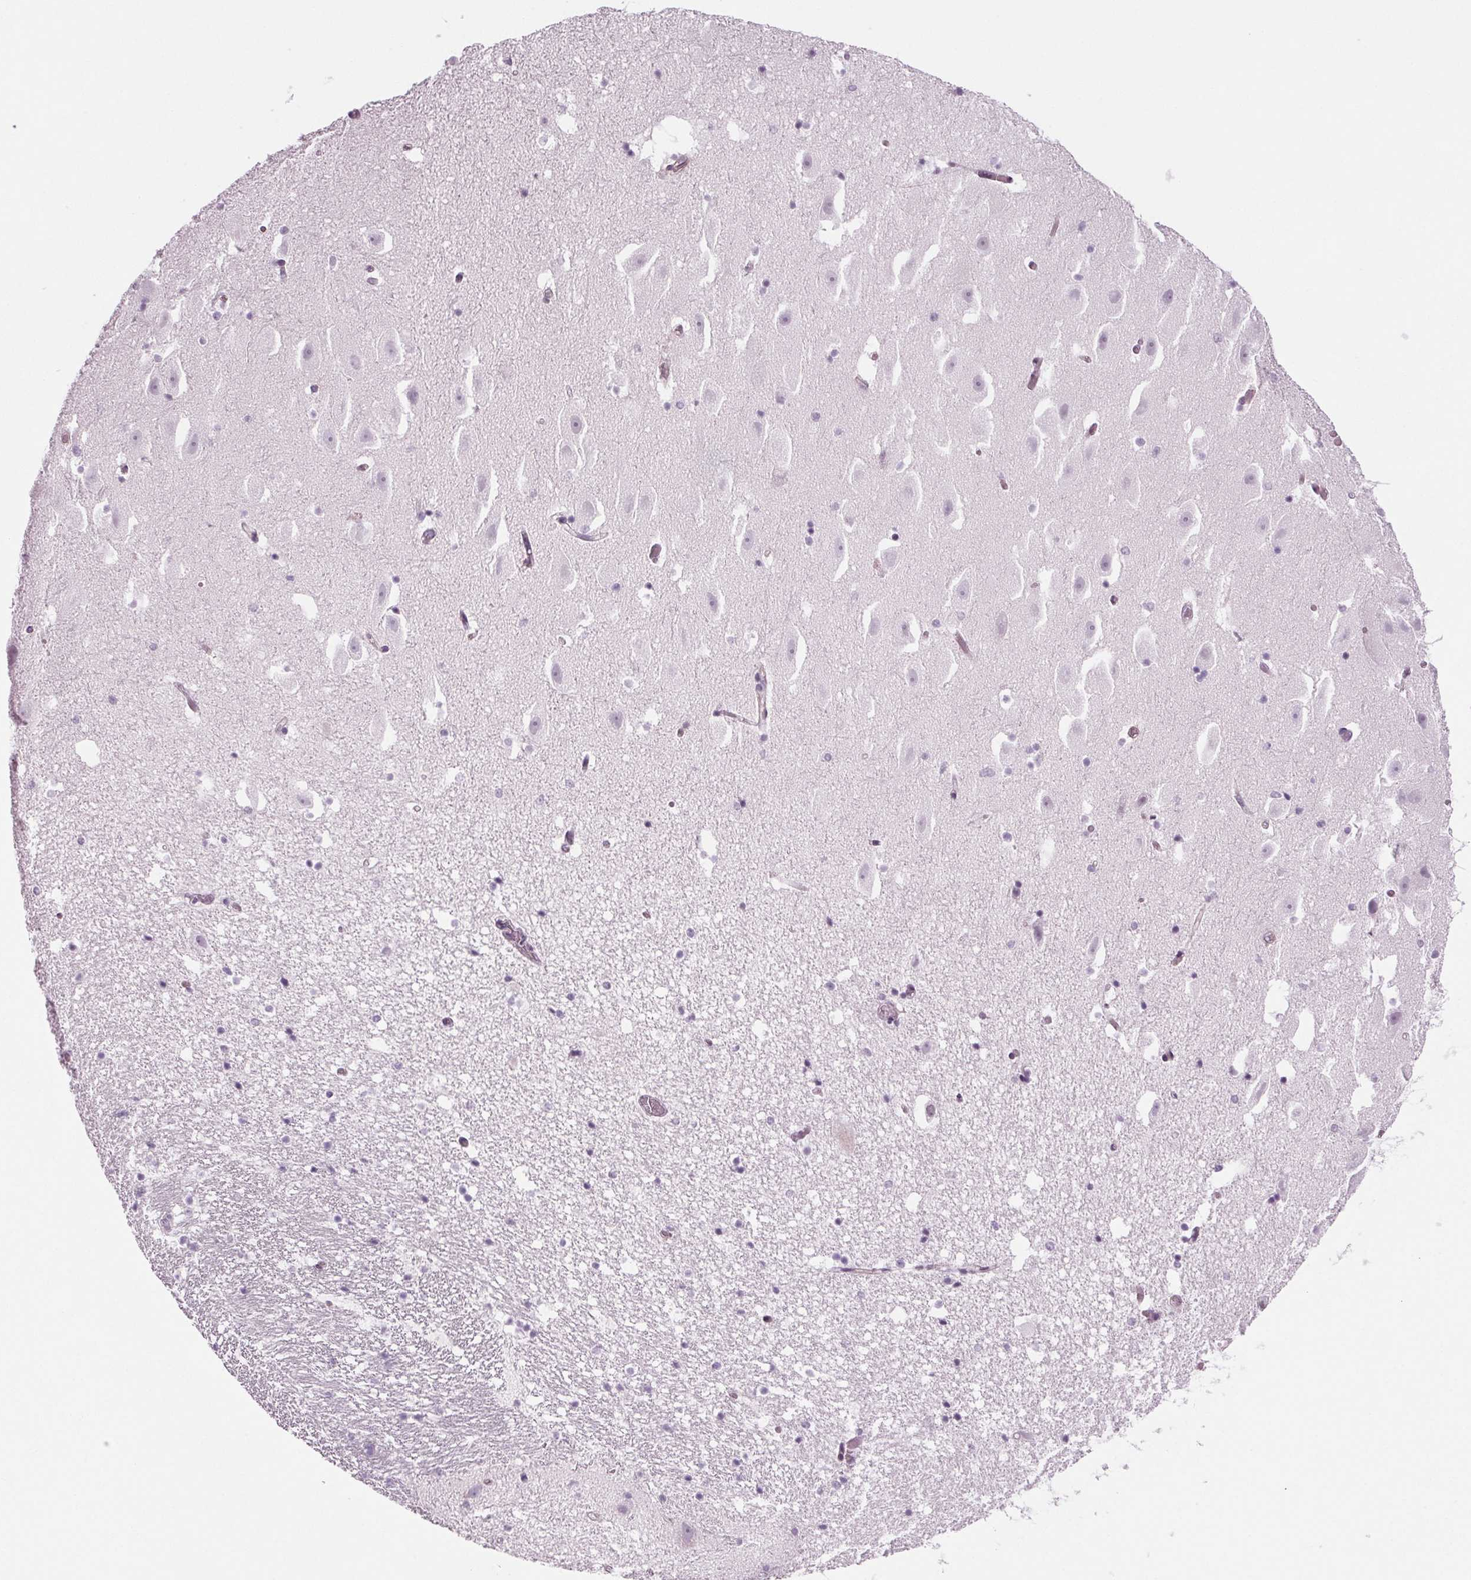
{"staining": {"intensity": "negative", "quantity": "none", "location": "none"}, "tissue": "hippocampus", "cell_type": "Glial cells", "image_type": "normal", "snomed": [{"axis": "morphology", "description": "Normal tissue, NOS"}, {"axis": "topography", "description": "Hippocampus"}], "caption": "IHC micrograph of unremarkable human hippocampus stained for a protein (brown), which exhibits no staining in glial cells. (Stains: DAB (3,3'-diaminobenzidine) IHC with hematoxylin counter stain, Microscopy: brightfield microscopy at high magnification).", "gene": "BHLHE22", "patient": {"sex": "male", "age": 26}}